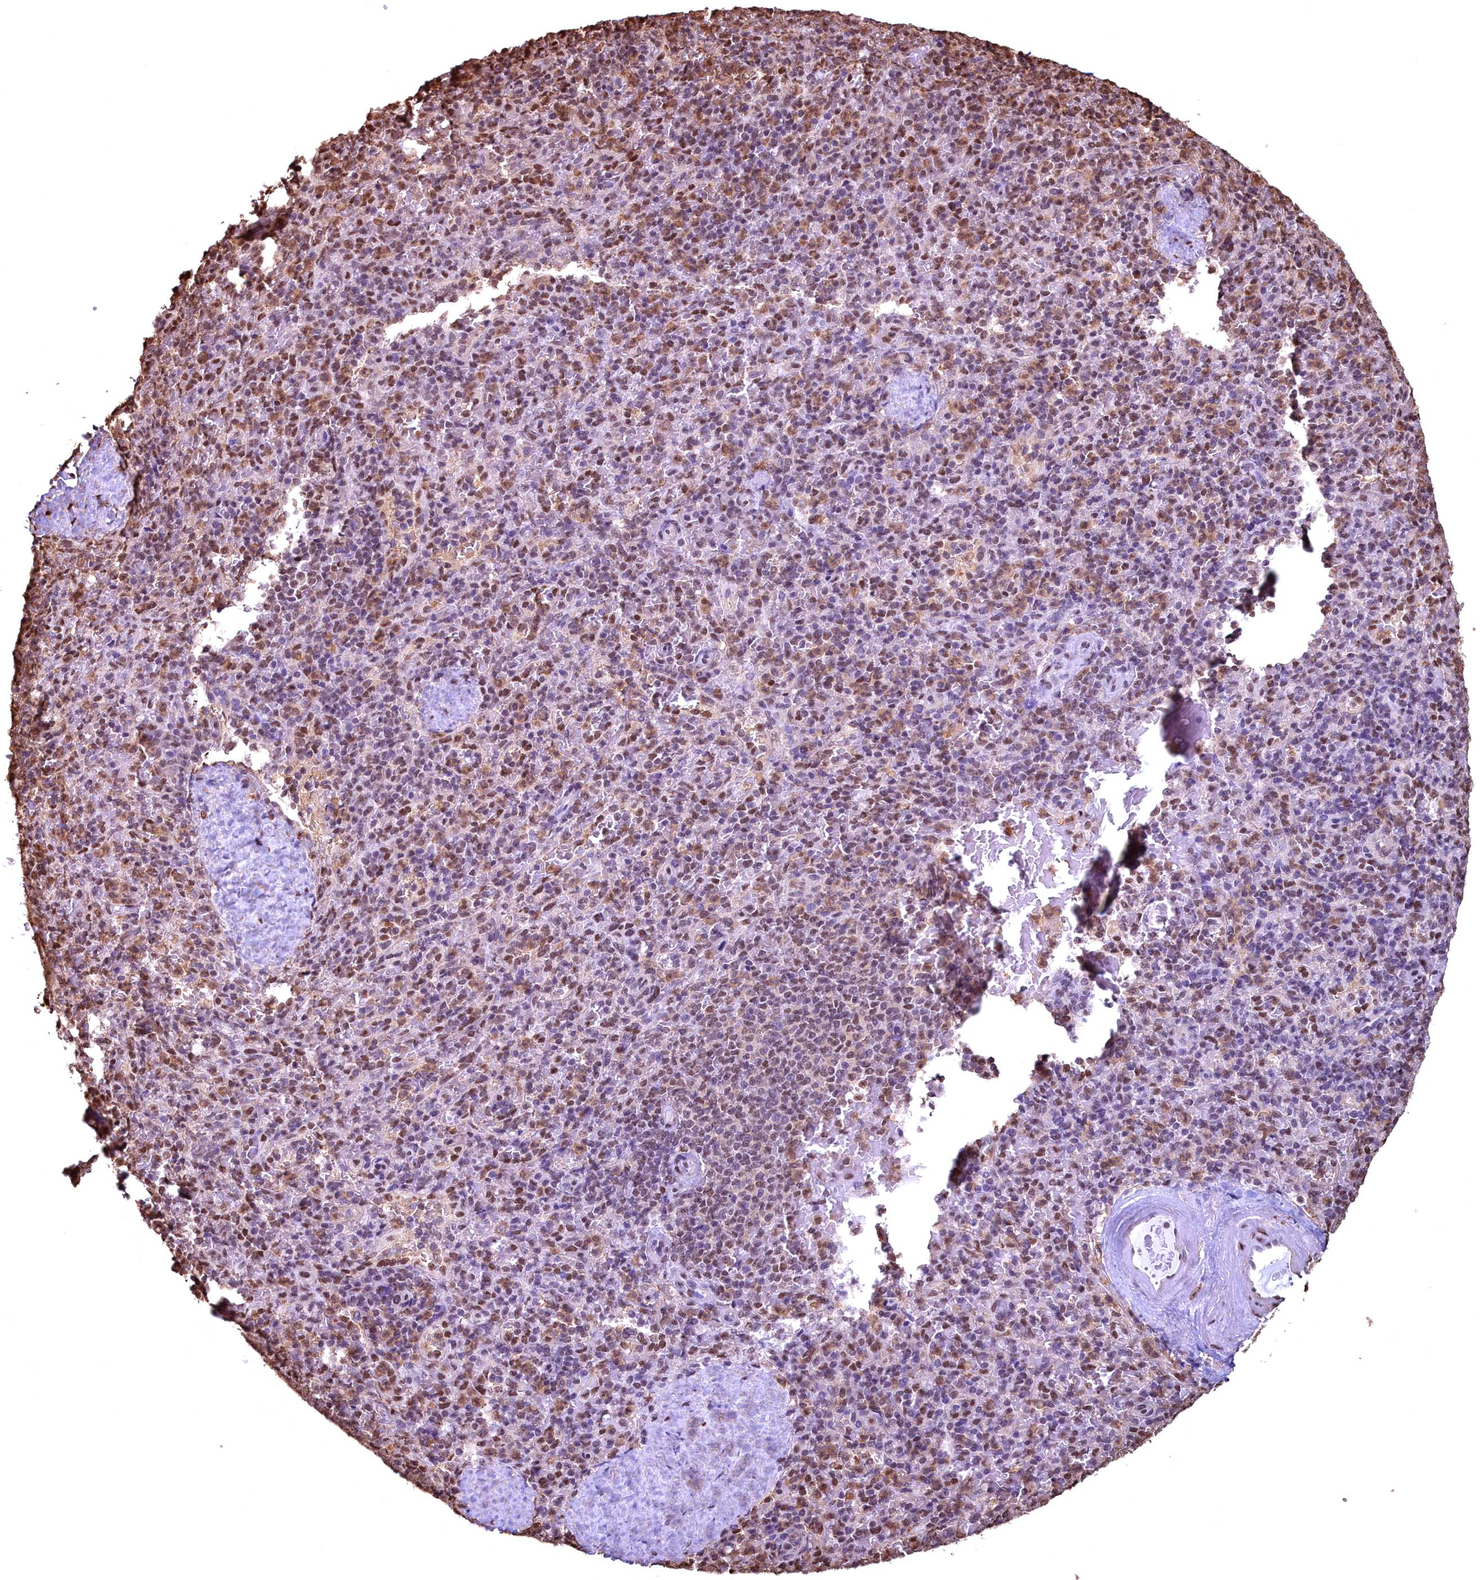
{"staining": {"intensity": "moderate", "quantity": ">75%", "location": "nuclear"}, "tissue": "spleen", "cell_type": "Cells in red pulp", "image_type": "normal", "snomed": [{"axis": "morphology", "description": "Normal tissue, NOS"}, {"axis": "topography", "description": "Spleen"}], "caption": "Brown immunohistochemical staining in benign spleen demonstrates moderate nuclear staining in about >75% of cells in red pulp. The protein of interest is shown in brown color, while the nuclei are stained blue.", "gene": "GAPDH", "patient": {"sex": "male", "age": 82}}